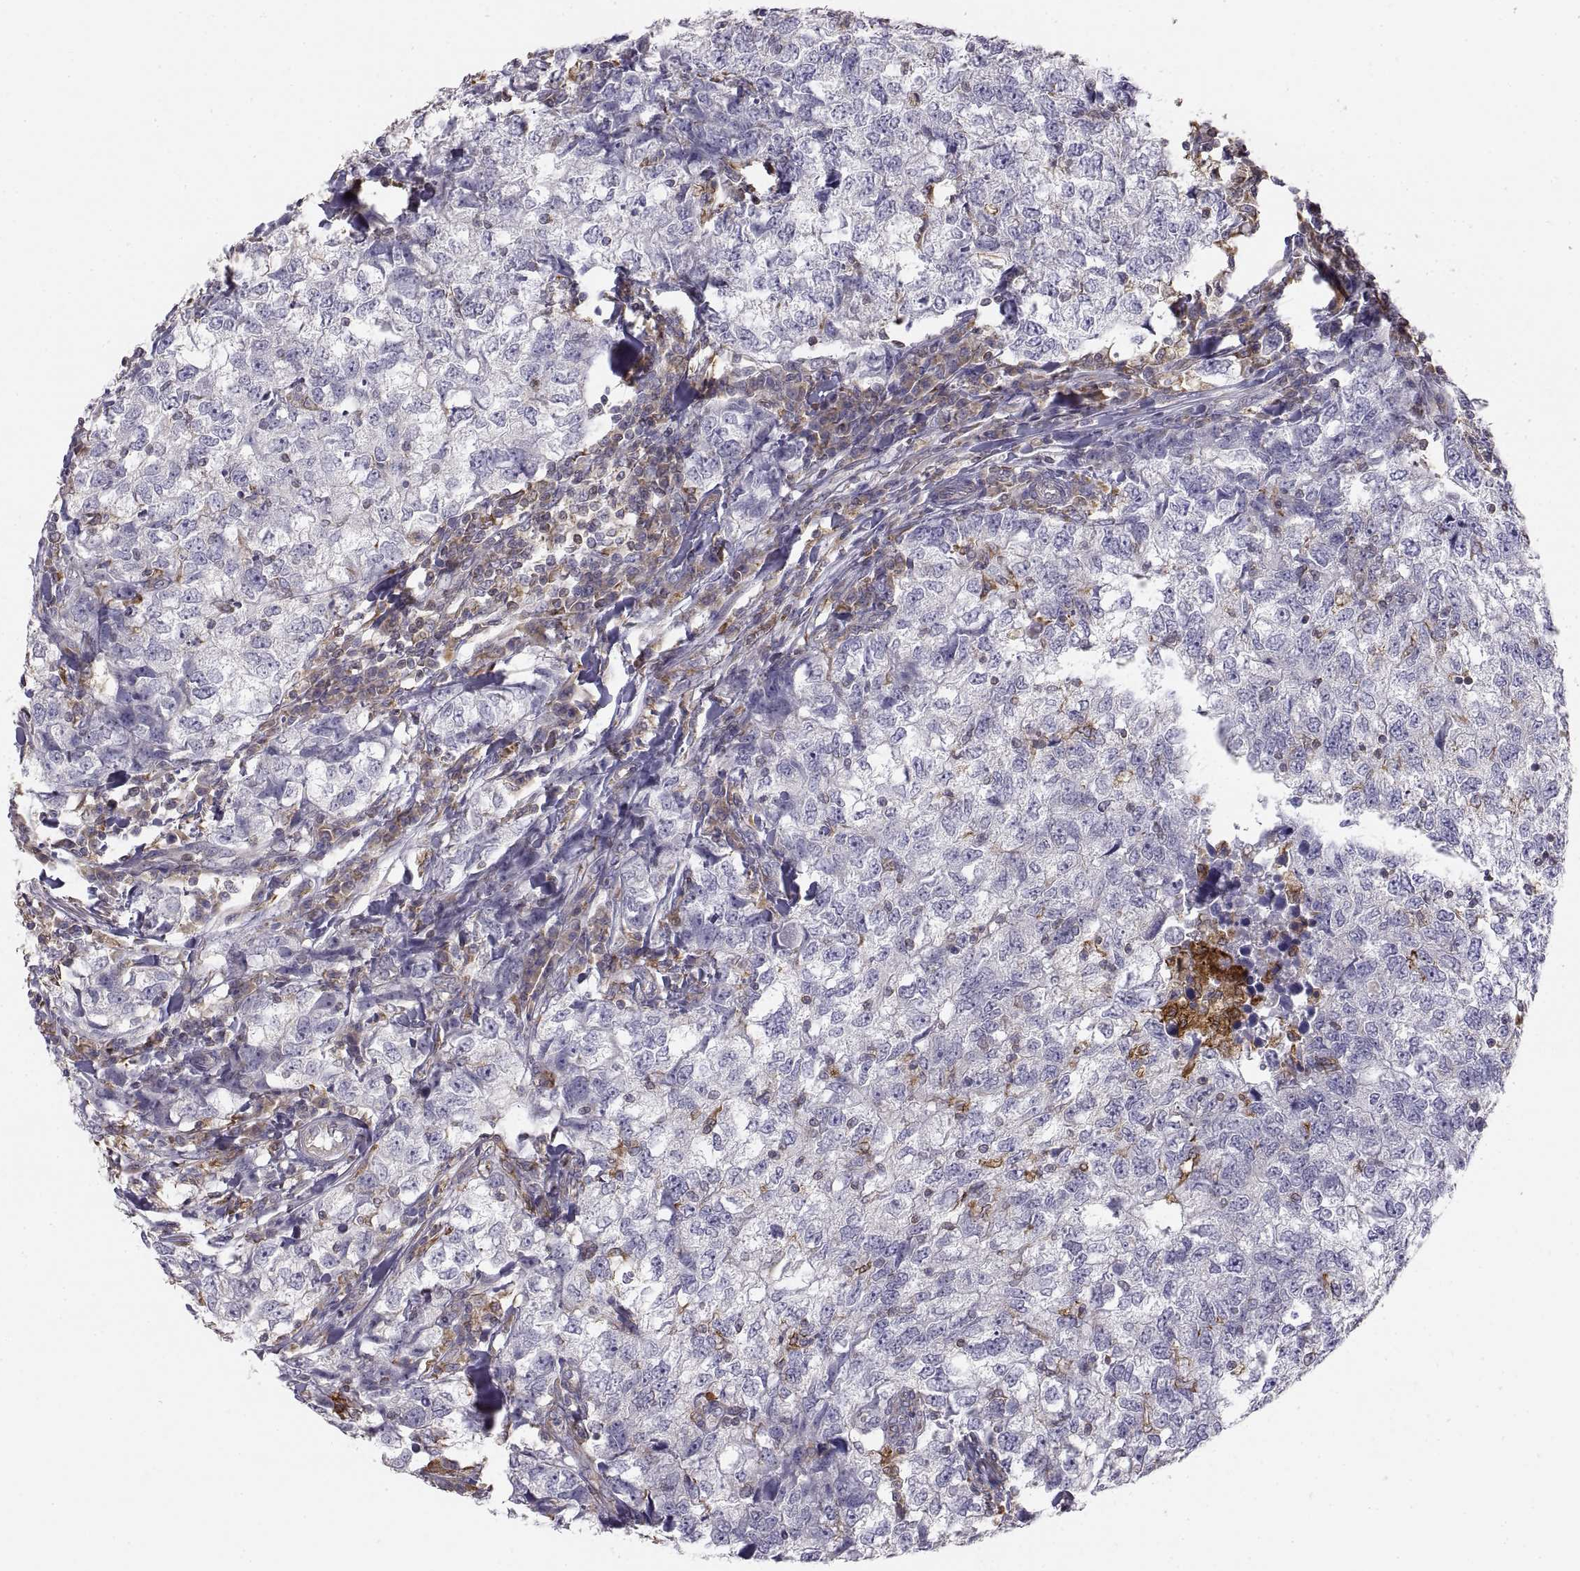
{"staining": {"intensity": "negative", "quantity": "none", "location": "none"}, "tissue": "breast cancer", "cell_type": "Tumor cells", "image_type": "cancer", "snomed": [{"axis": "morphology", "description": "Duct carcinoma"}, {"axis": "topography", "description": "Breast"}], "caption": "There is no significant expression in tumor cells of breast cancer (invasive ductal carcinoma).", "gene": "ERO1A", "patient": {"sex": "female", "age": 30}}